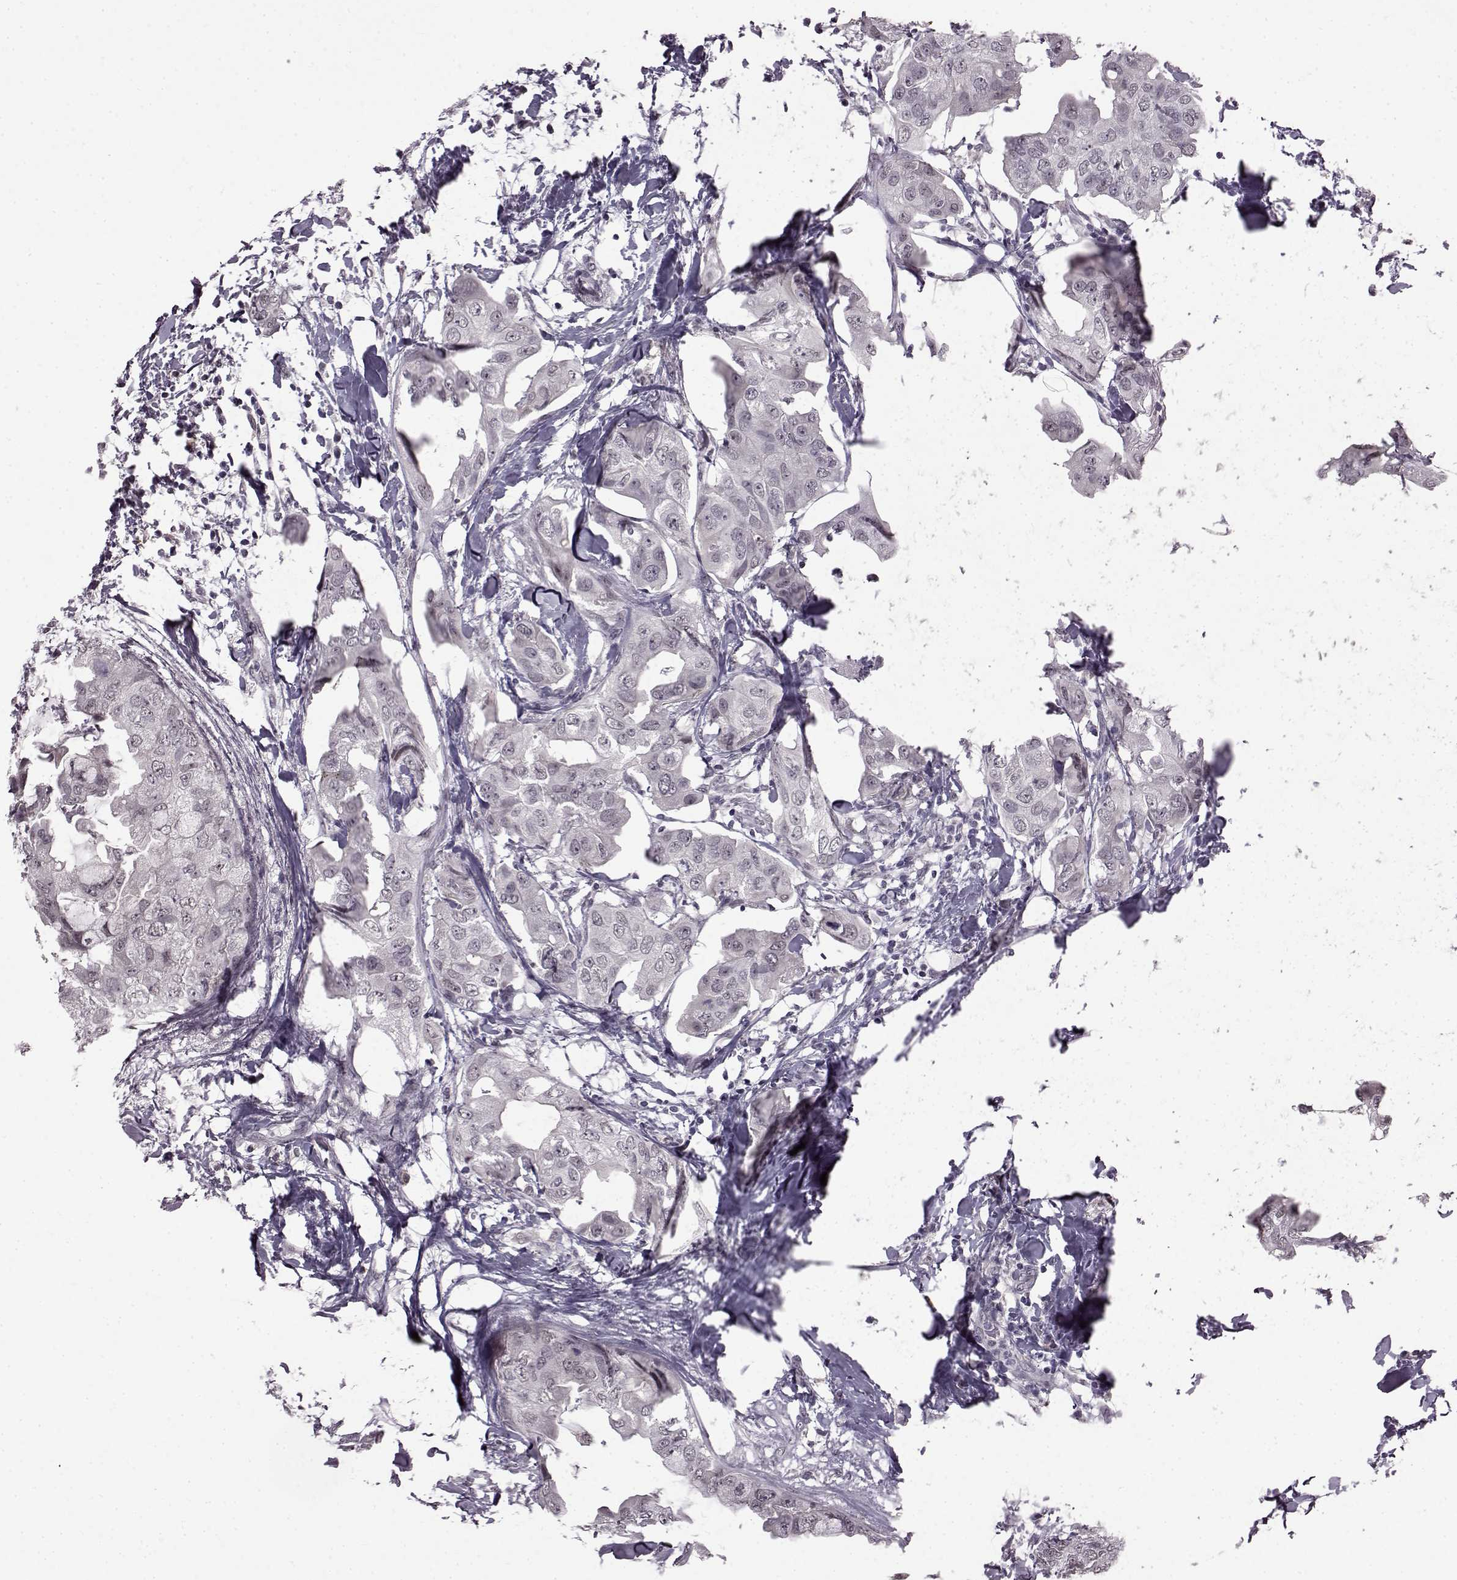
{"staining": {"intensity": "negative", "quantity": "none", "location": "none"}, "tissue": "breast cancer", "cell_type": "Tumor cells", "image_type": "cancer", "snomed": [{"axis": "morphology", "description": "Normal tissue, NOS"}, {"axis": "morphology", "description": "Duct carcinoma"}, {"axis": "topography", "description": "Breast"}], "caption": "Immunohistochemical staining of breast intraductal carcinoma displays no significant expression in tumor cells. (DAB (3,3'-diaminobenzidine) immunohistochemistry, high magnification).", "gene": "SLC28A2", "patient": {"sex": "female", "age": 40}}